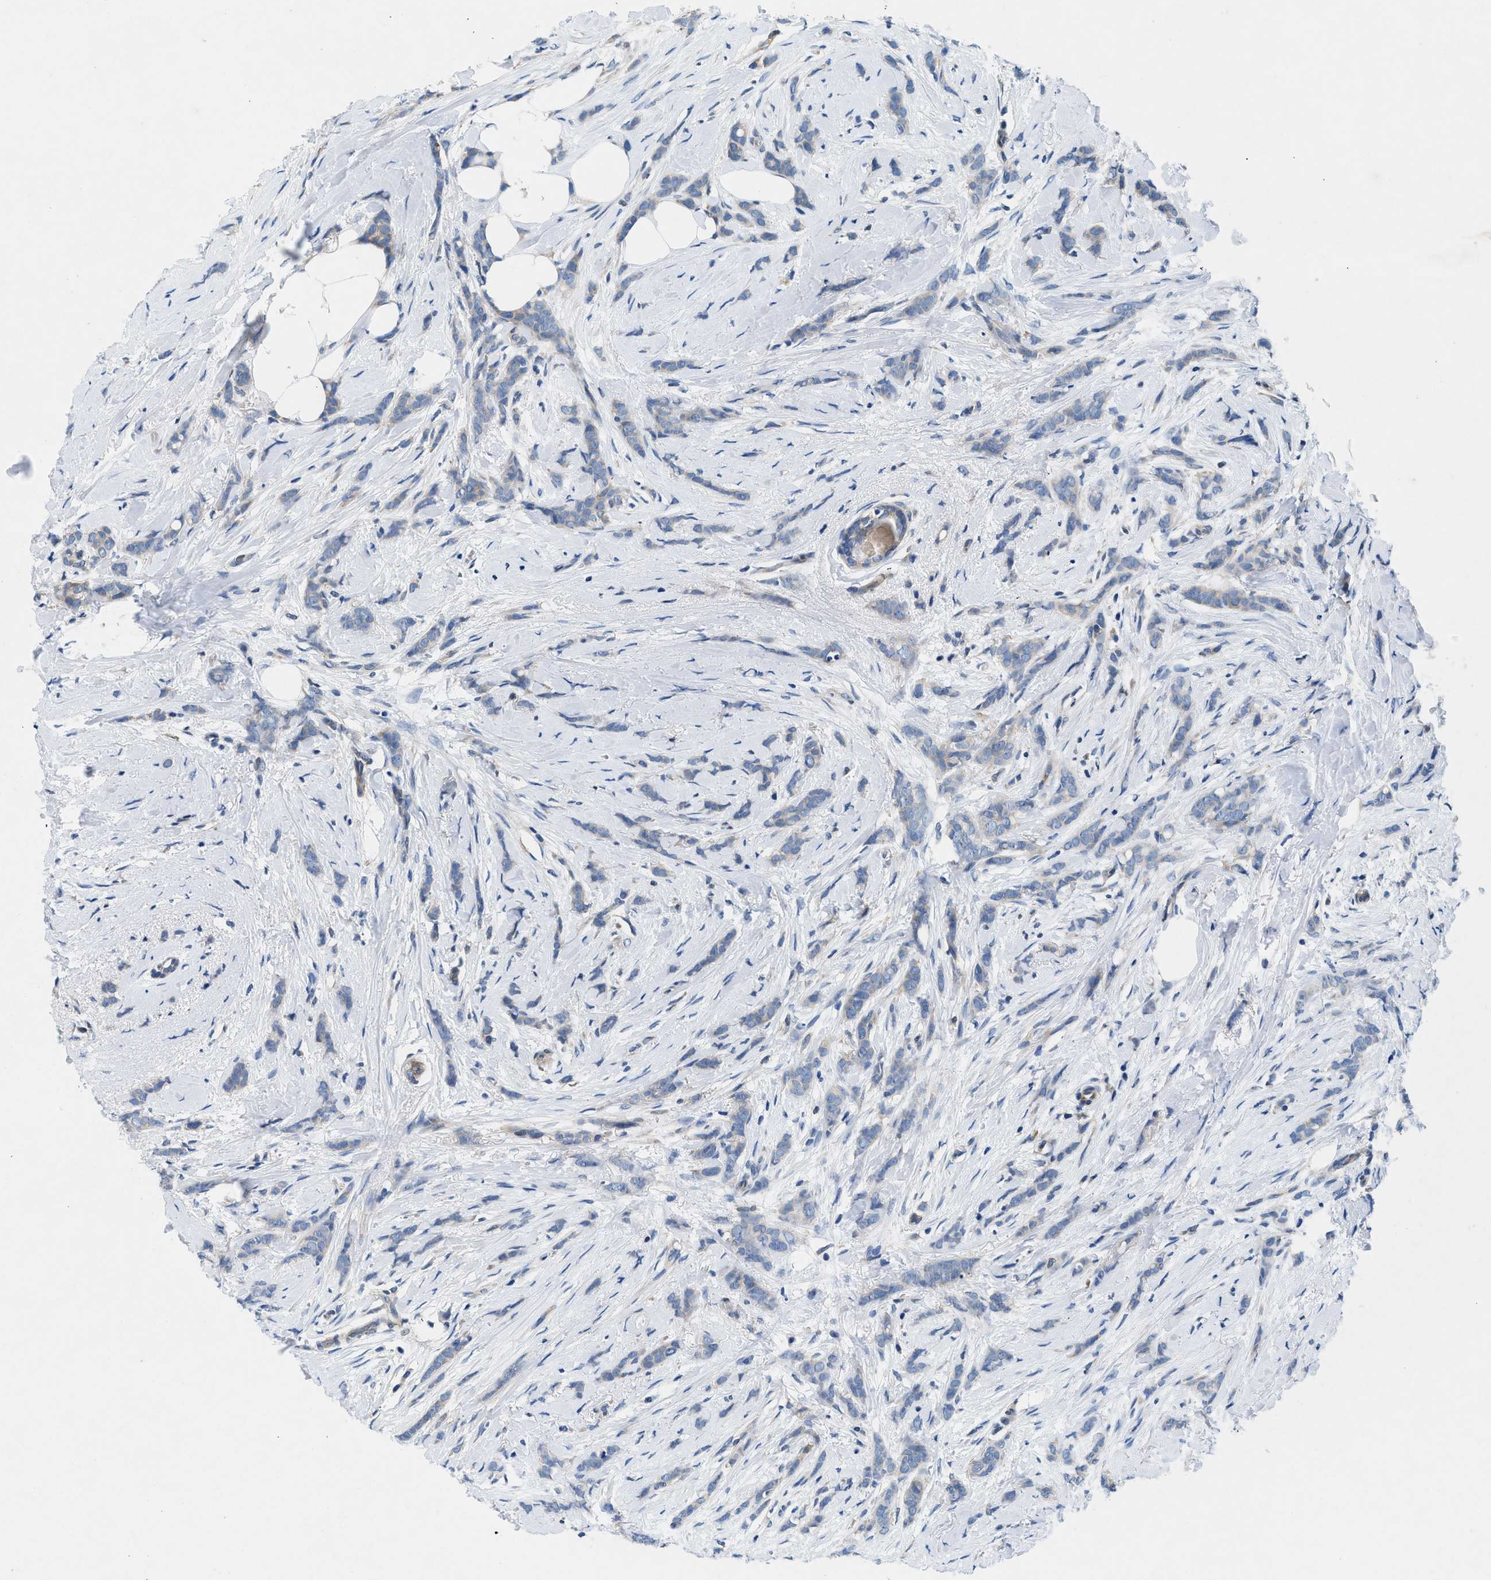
{"staining": {"intensity": "negative", "quantity": "none", "location": "none"}, "tissue": "breast cancer", "cell_type": "Tumor cells", "image_type": "cancer", "snomed": [{"axis": "morphology", "description": "Lobular carcinoma, in situ"}, {"axis": "morphology", "description": "Lobular carcinoma"}, {"axis": "topography", "description": "Breast"}], "caption": "Immunohistochemistry of human breast lobular carcinoma in situ shows no expression in tumor cells. (Brightfield microscopy of DAB (3,3'-diaminobenzidine) immunohistochemistry at high magnification).", "gene": "COPS2", "patient": {"sex": "female", "age": 41}}